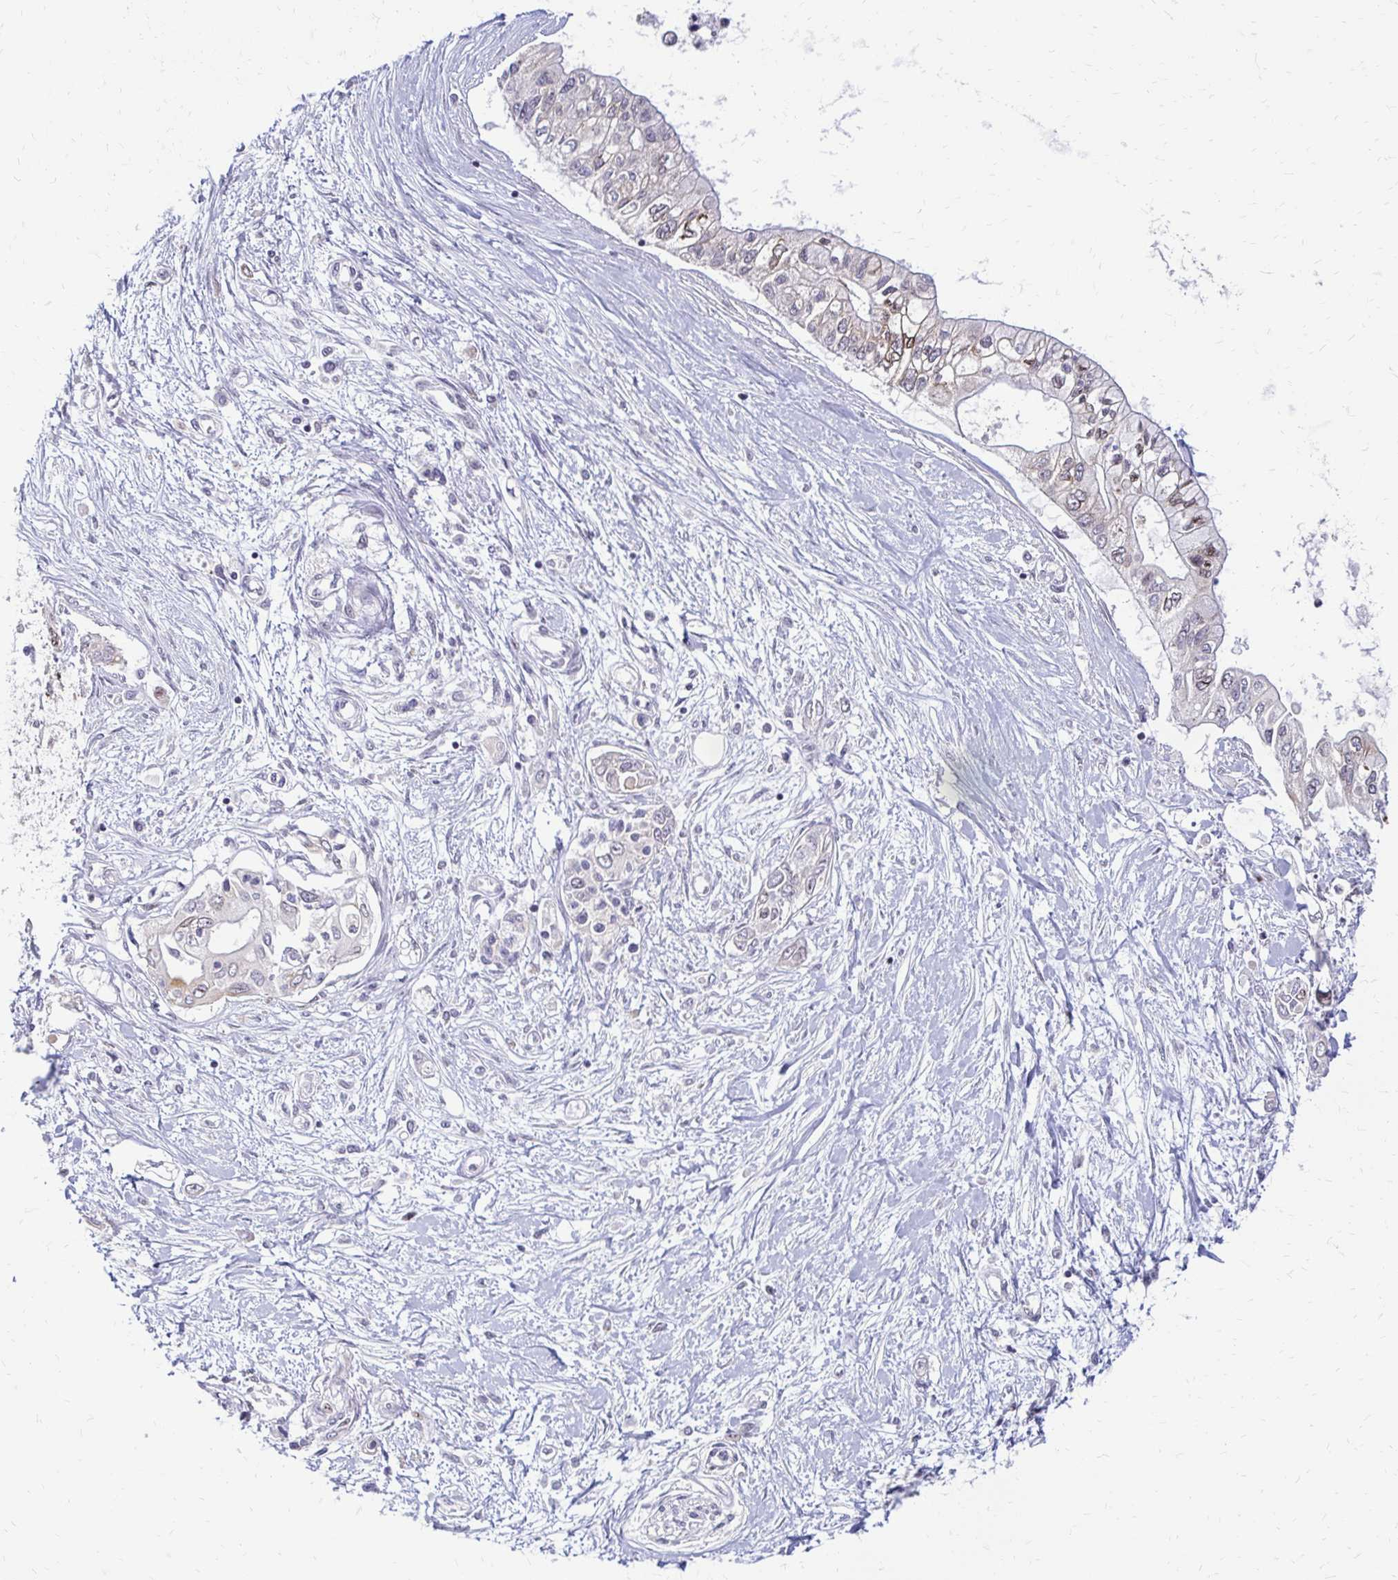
{"staining": {"intensity": "weak", "quantity": "<25%", "location": "nuclear"}, "tissue": "pancreatic cancer", "cell_type": "Tumor cells", "image_type": "cancer", "snomed": [{"axis": "morphology", "description": "Adenocarcinoma, NOS"}, {"axis": "topography", "description": "Pancreas"}], "caption": "This is a histopathology image of IHC staining of adenocarcinoma (pancreatic), which shows no positivity in tumor cells. (Brightfield microscopy of DAB (3,3'-diaminobenzidine) immunohistochemistry (IHC) at high magnification).", "gene": "TRIR", "patient": {"sex": "female", "age": 77}}